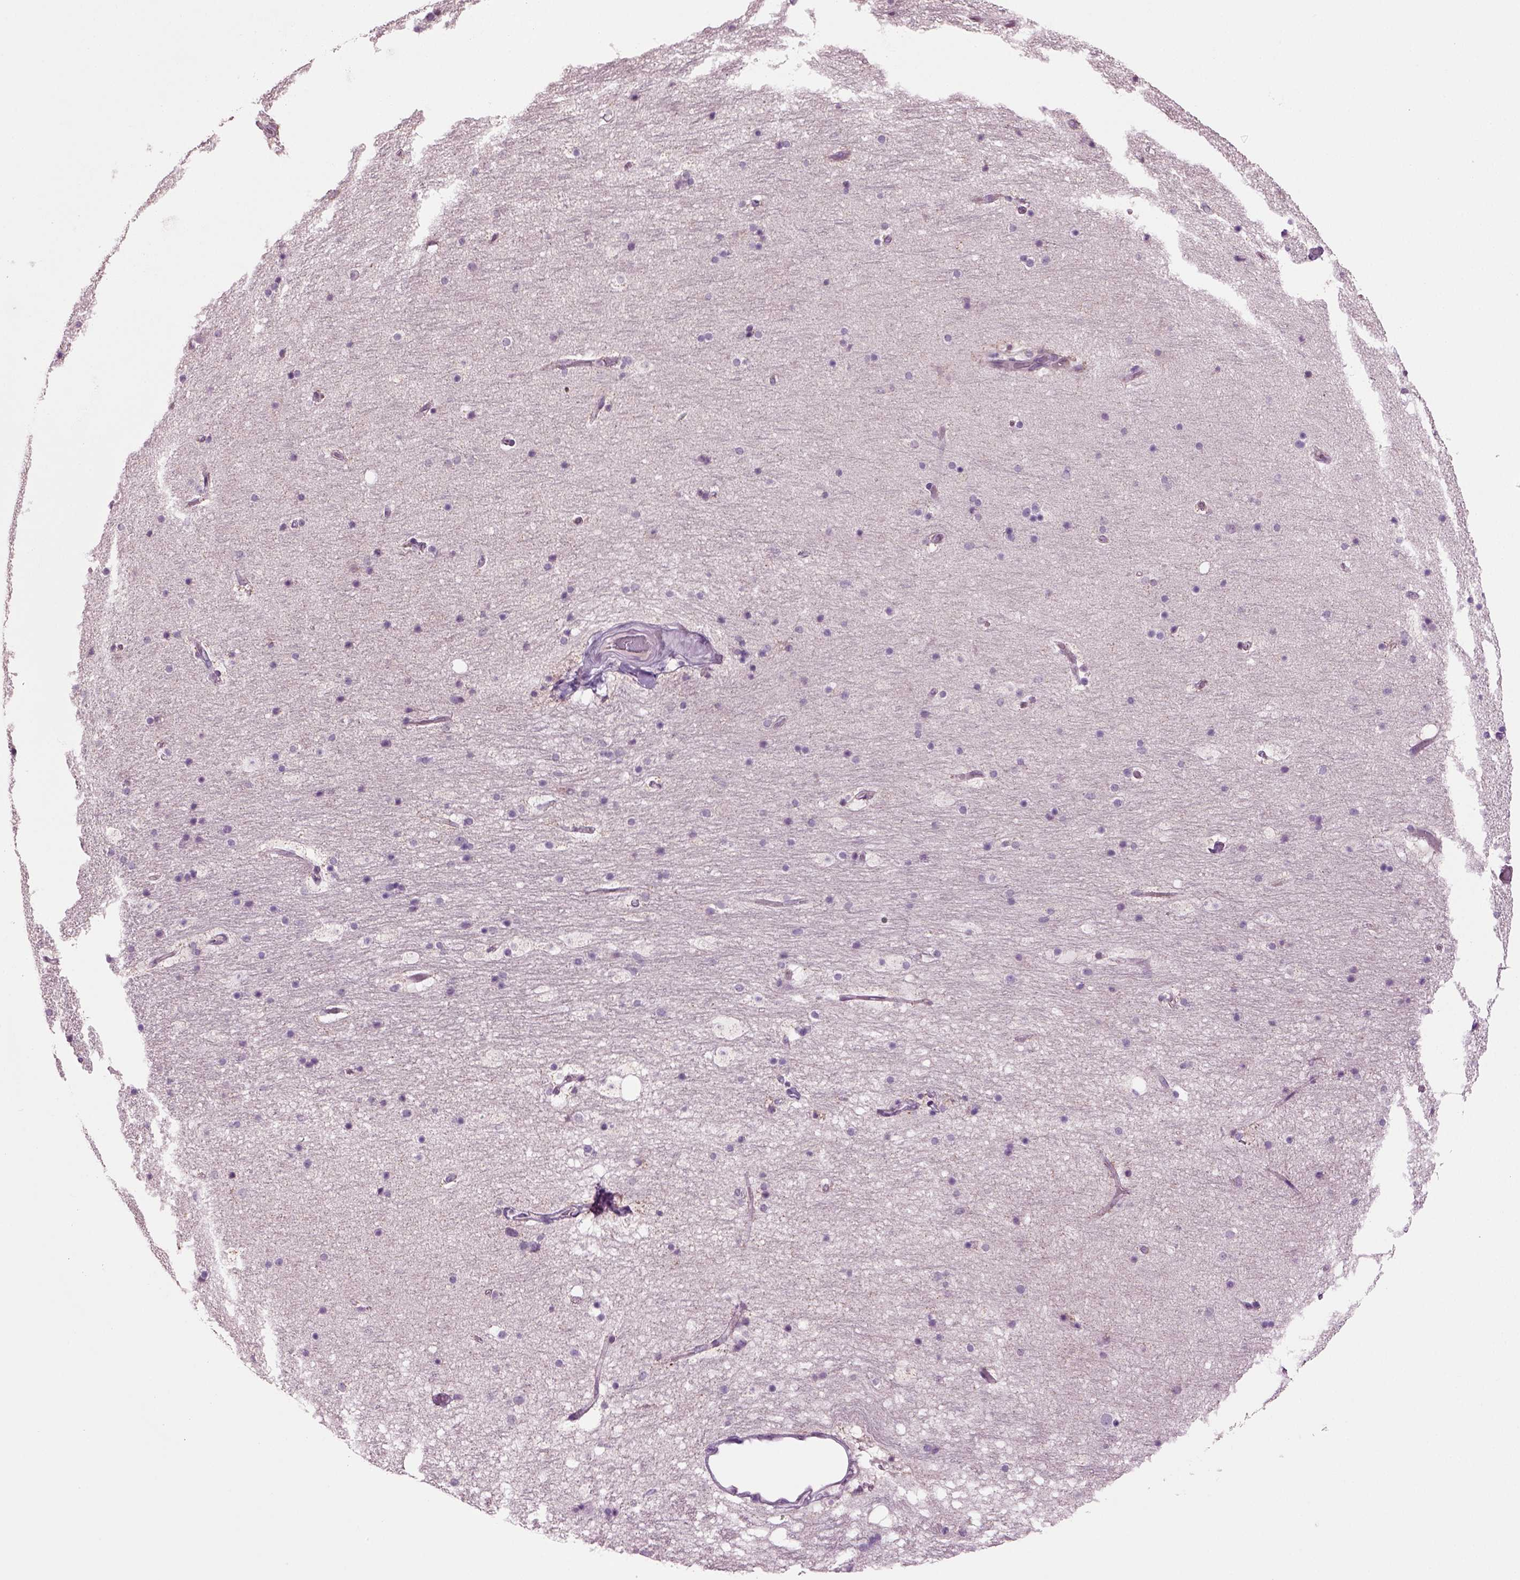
{"staining": {"intensity": "negative", "quantity": "none", "location": "none"}, "tissue": "hippocampus", "cell_type": "Glial cells", "image_type": "normal", "snomed": [{"axis": "morphology", "description": "Normal tissue, NOS"}, {"axis": "topography", "description": "Hippocampus"}], "caption": "There is no significant positivity in glial cells of hippocampus. Brightfield microscopy of IHC stained with DAB (brown) and hematoxylin (blue), captured at high magnification.", "gene": "COL9A2", "patient": {"sex": "male", "age": 51}}